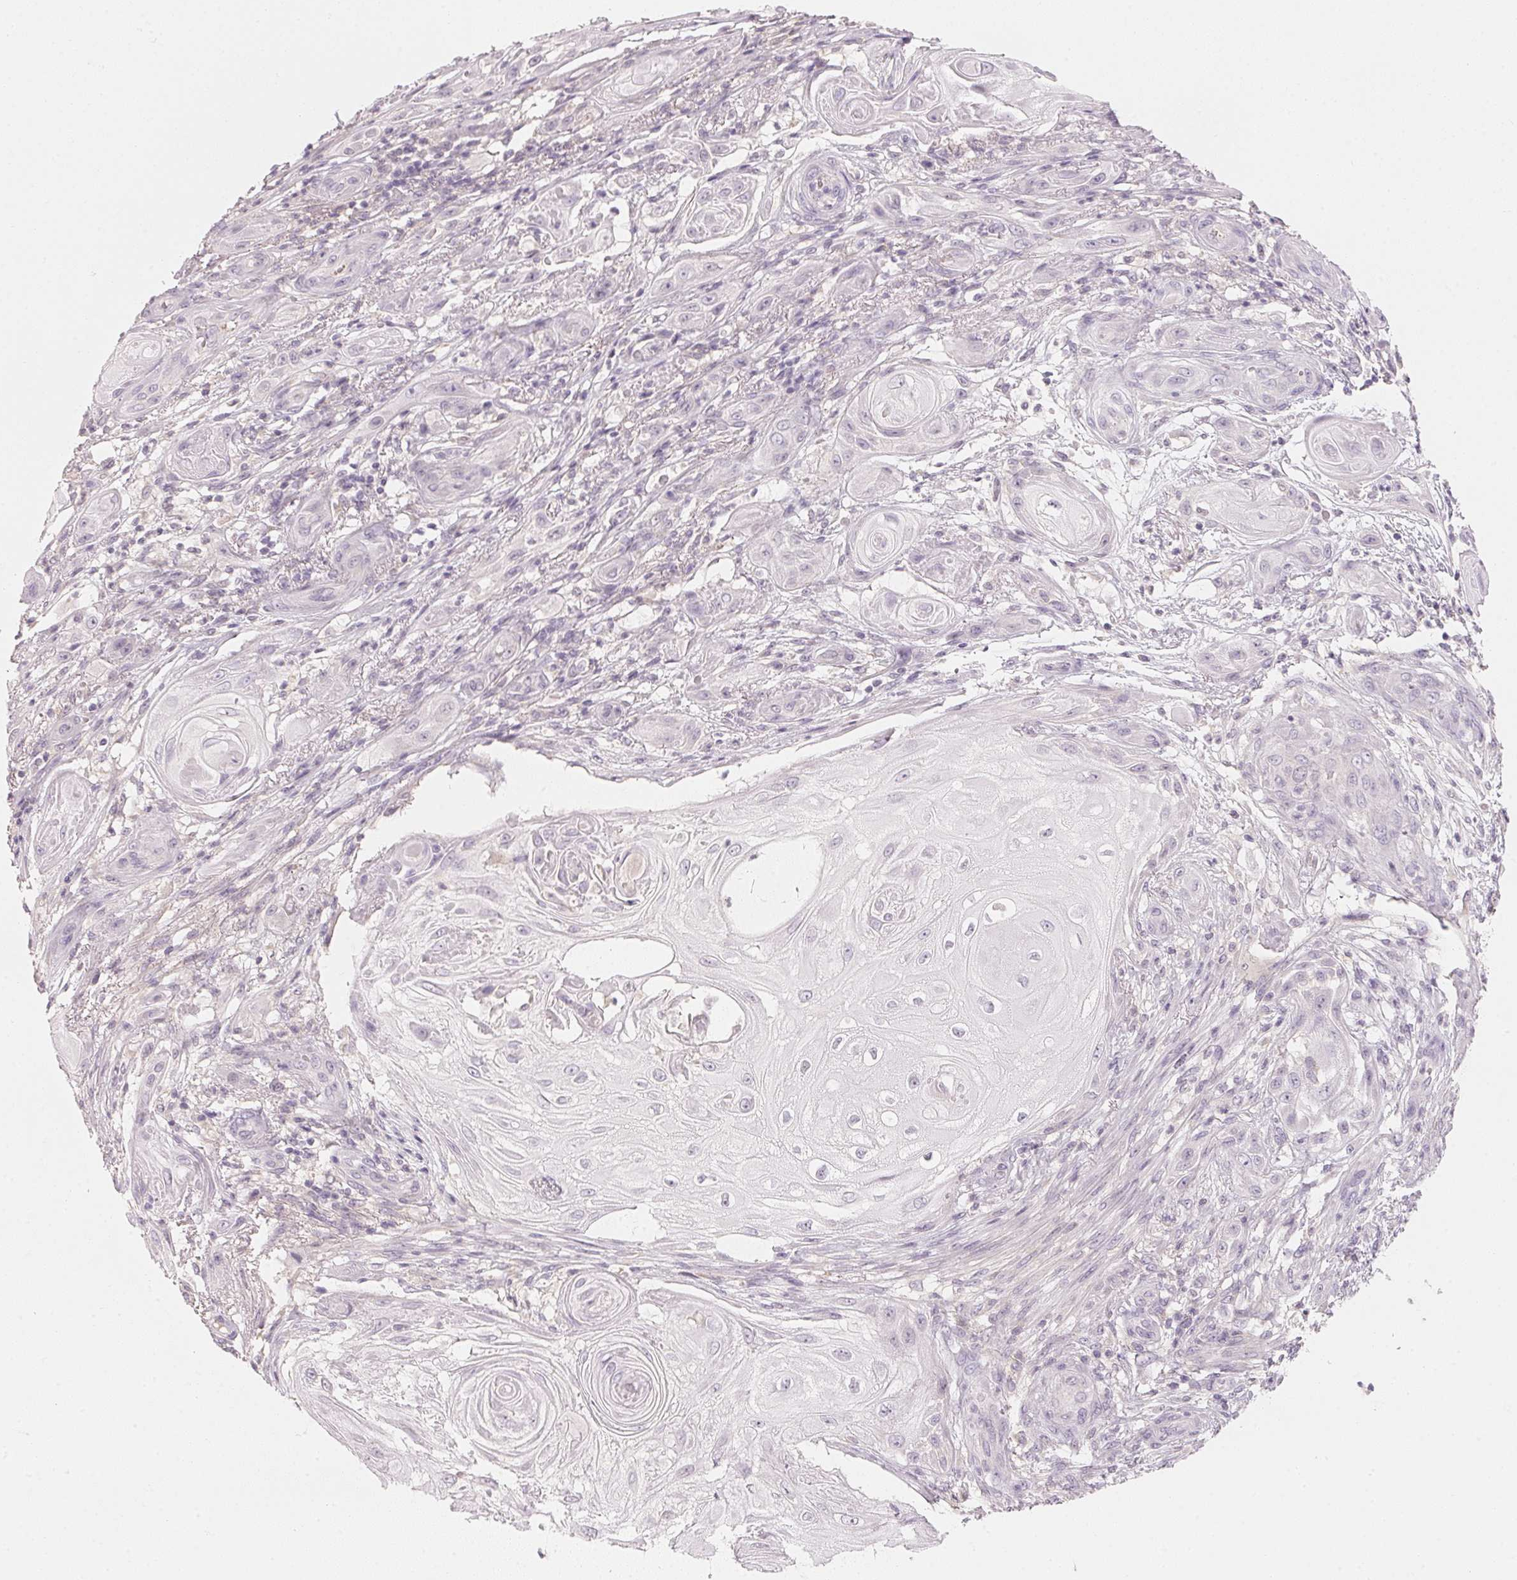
{"staining": {"intensity": "negative", "quantity": "none", "location": "none"}, "tissue": "skin cancer", "cell_type": "Tumor cells", "image_type": "cancer", "snomed": [{"axis": "morphology", "description": "Squamous cell carcinoma, NOS"}, {"axis": "topography", "description": "Skin"}], "caption": "IHC of human skin cancer displays no staining in tumor cells.", "gene": "CFAP276", "patient": {"sex": "male", "age": 62}}